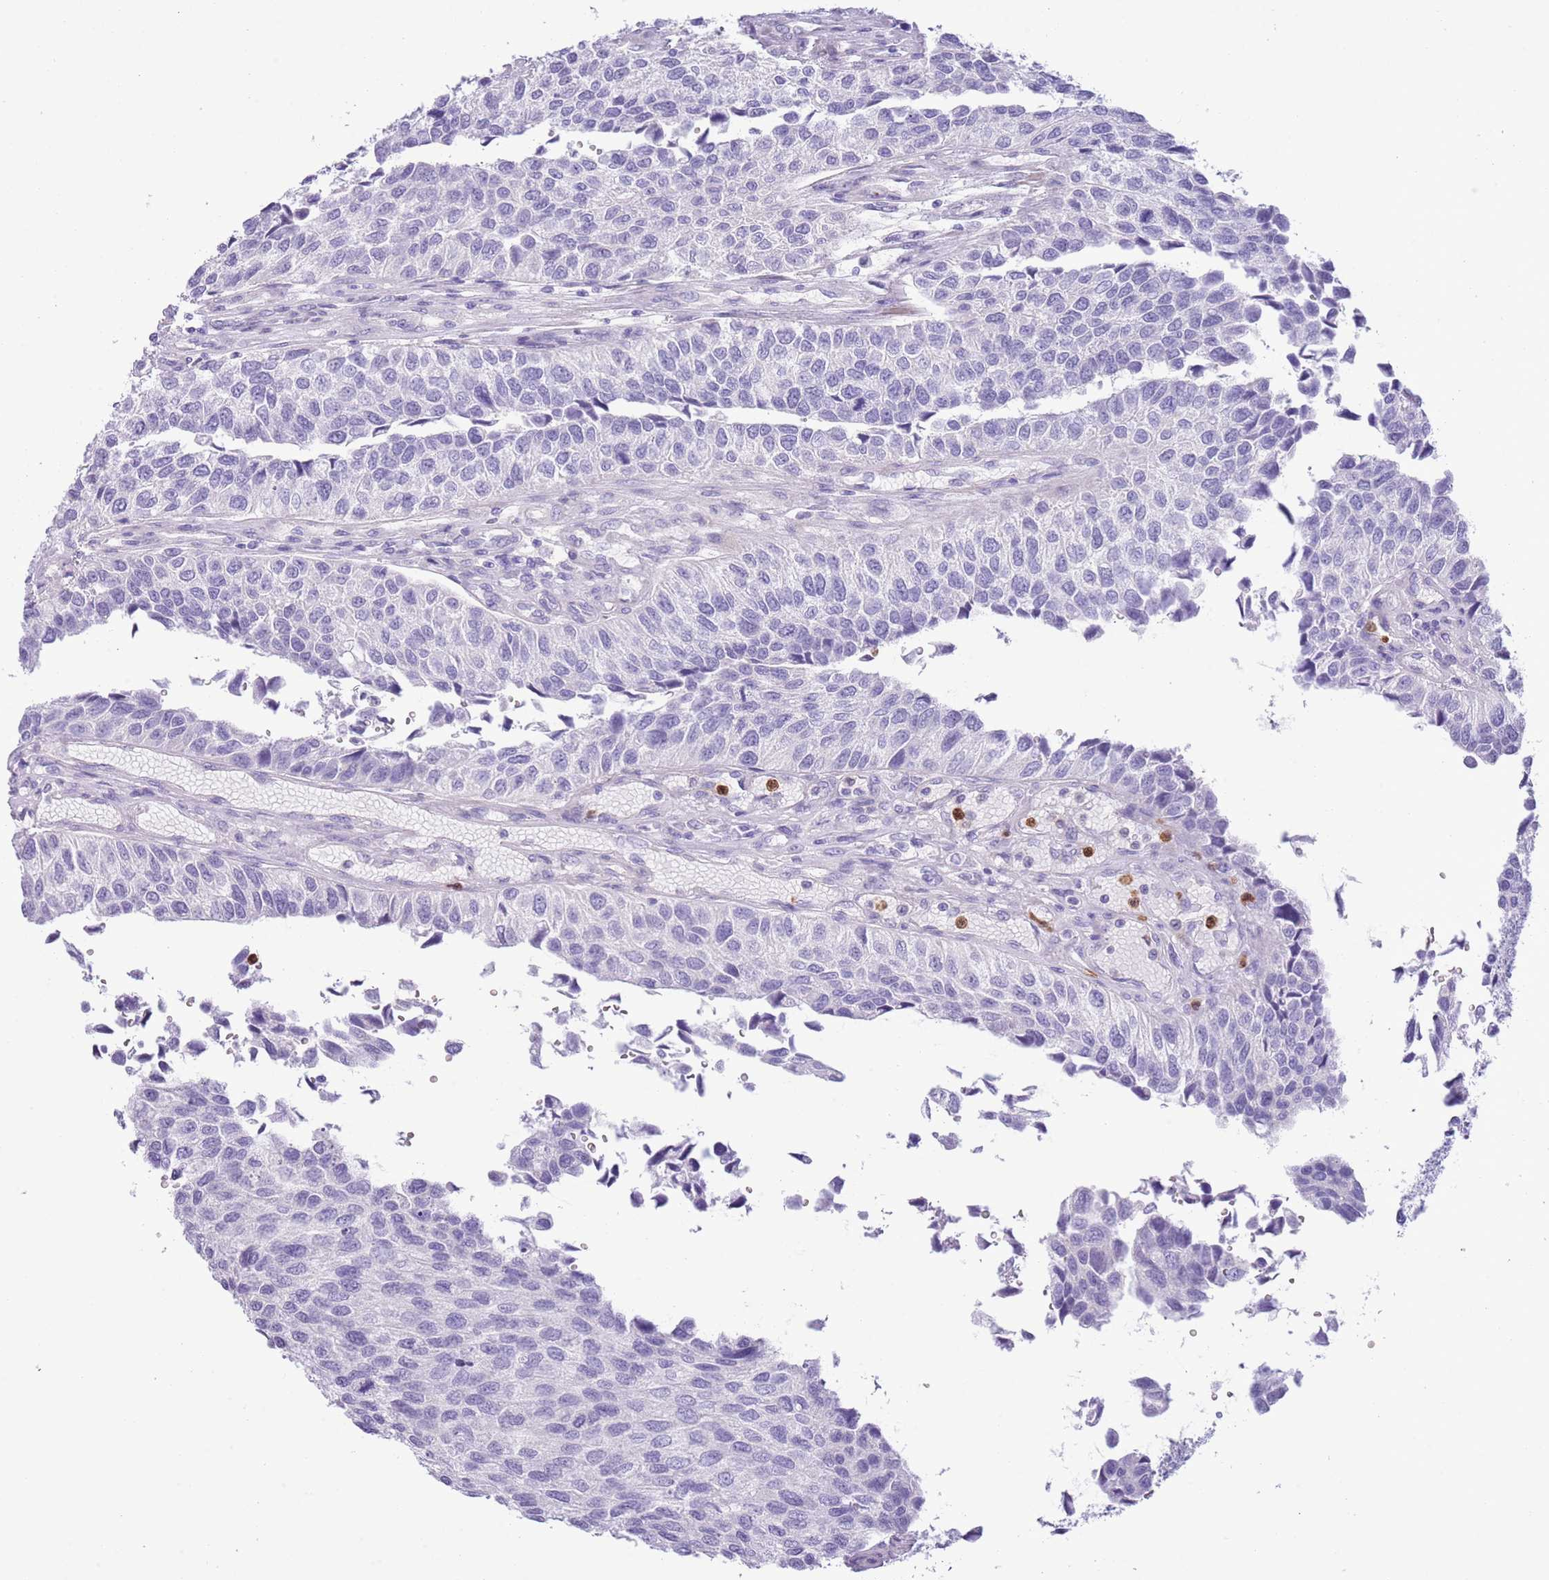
{"staining": {"intensity": "negative", "quantity": "none", "location": "none"}, "tissue": "urothelial cancer", "cell_type": "Tumor cells", "image_type": "cancer", "snomed": [{"axis": "morphology", "description": "Urothelial carcinoma, NOS"}, {"axis": "topography", "description": "Urinary bladder"}], "caption": "High power microscopy micrograph of an immunohistochemistry (IHC) image of transitional cell carcinoma, revealing no significant expression in tumor cells.", "gene": "OR6M1", "patient": {"sex": "male", "age": 55}}